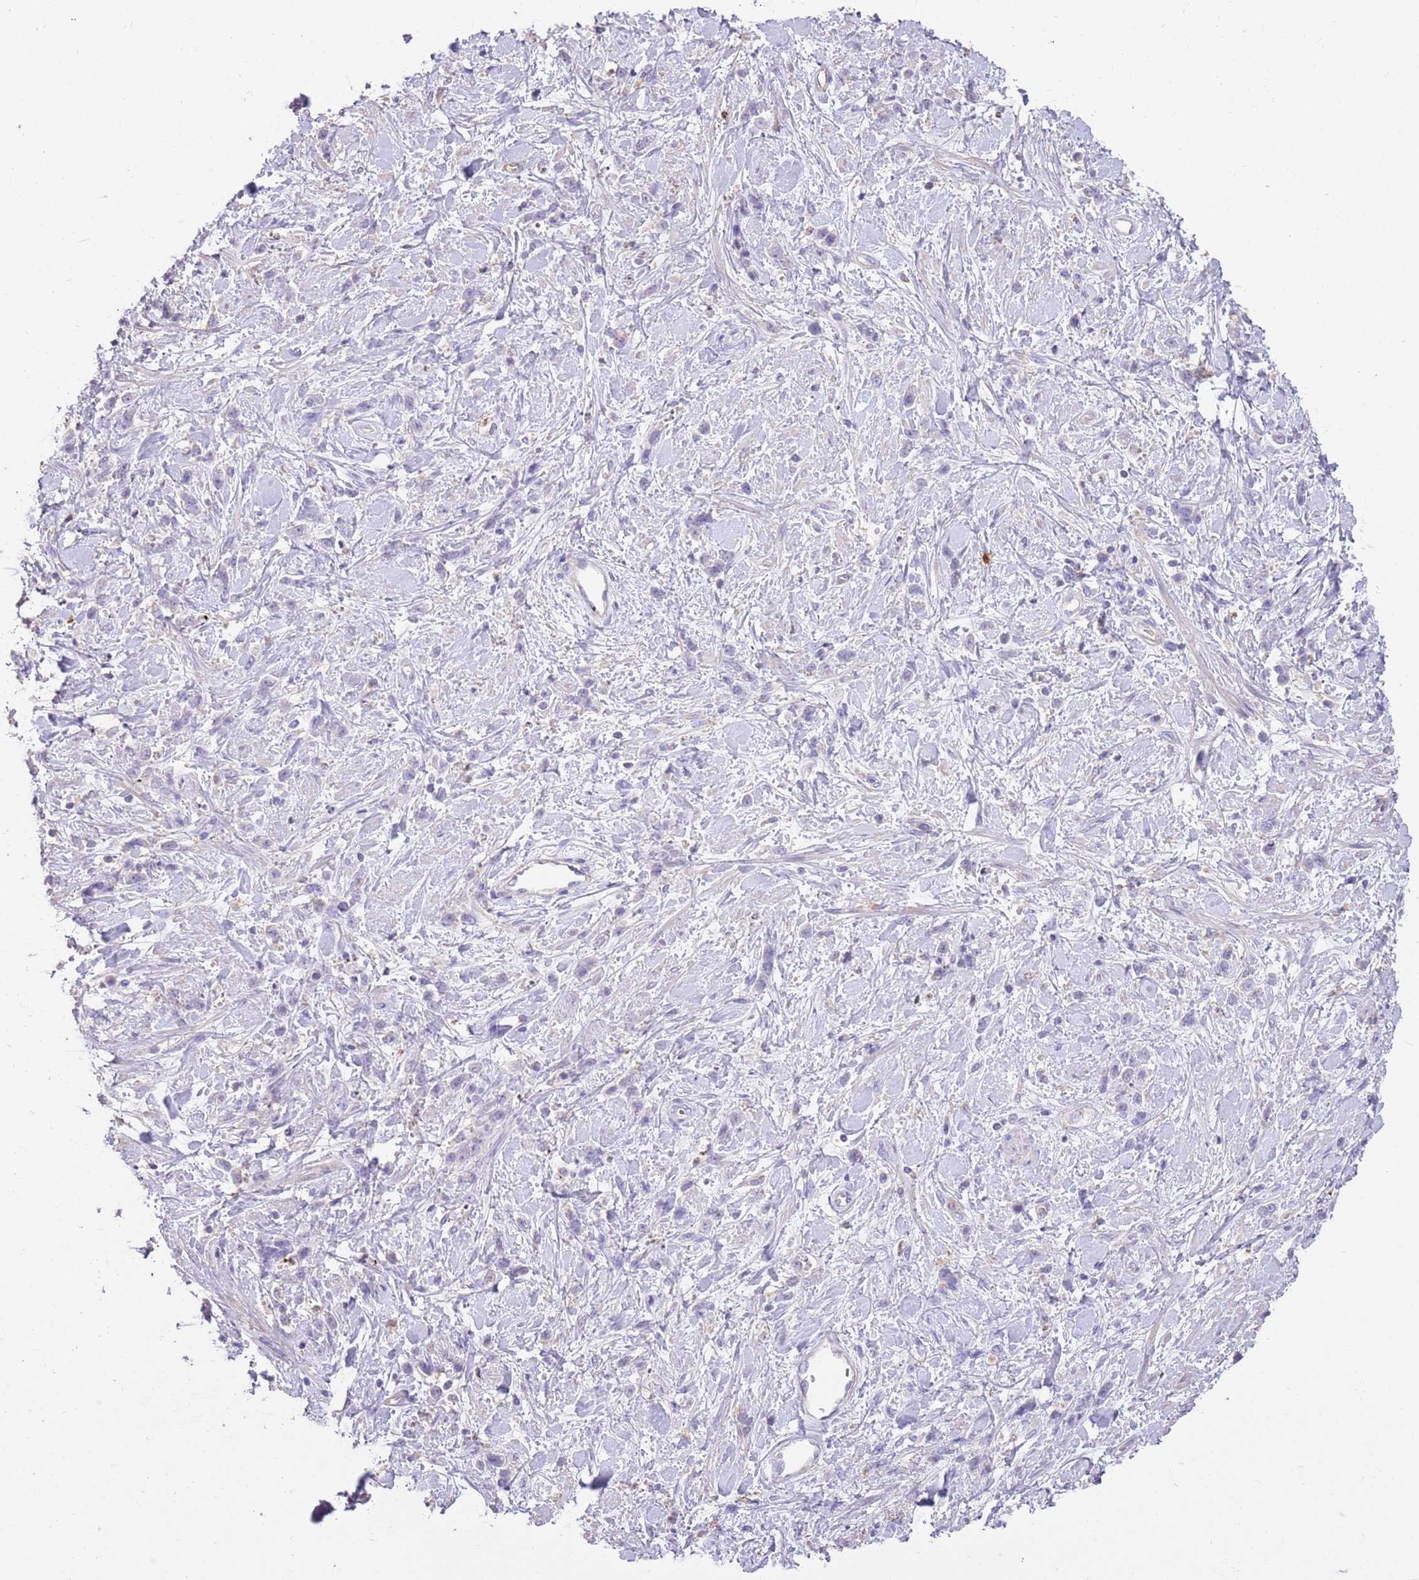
{"staining": {"intensity": "negative", "quantity": "none", "location": "none"}, "tissue": "stomach cancer", "cell_type": "Tumor cells", "image_type": "cancer", "snomed": [{"axis": "morphology", "description": "Adenocarcinoma, NOS"}, {"axis": "topography", "description": "Stomach"}], "caption": "Immunohistochemistry (IHC) photomicrograph of neoplastic tissue: human adenocarcinoma (stomach) stained with DAB displays no significant protein positivity in tumor cells.", "gene": "SFTPA1", "patient": {"sex": "female", "age": 60}}